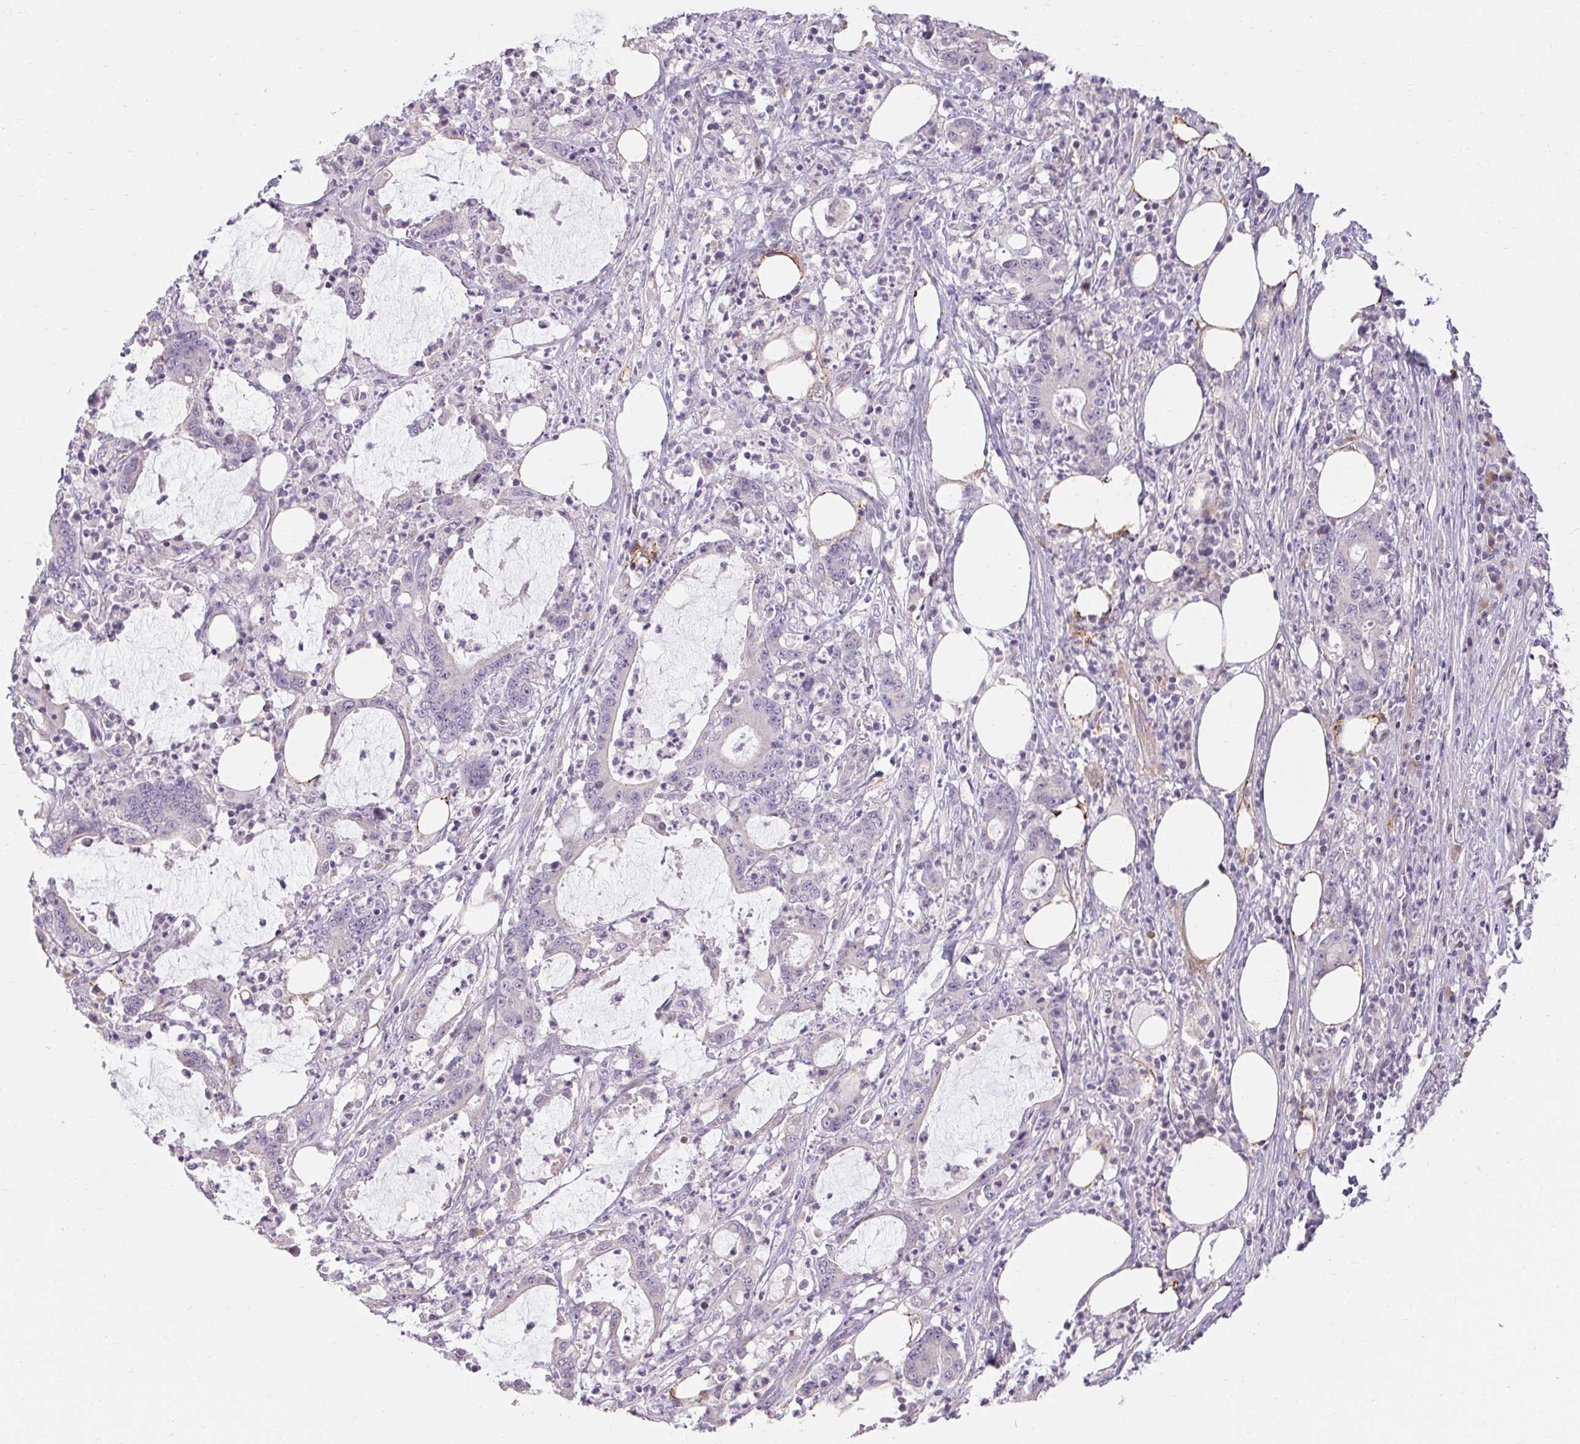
{"staining": {"intensity": "negative", "quantity": "none", "location": "none"}, "tissue": "stomach cancer", "cell_type": "Tumor cells", "image_type": "cancer", "snomed": [{"axis": "morphology", "description": "Adenocarcinoma, NOS"}, {"axis": "topography", "description": "Stomach, upper"}], "caption": "This is an immunohistochemistry photomicrograph of stomach cancer. There is no staining in tumor cells.", "gene": "TMEM52B", "patient": {"sex": "male", "age": 68}}